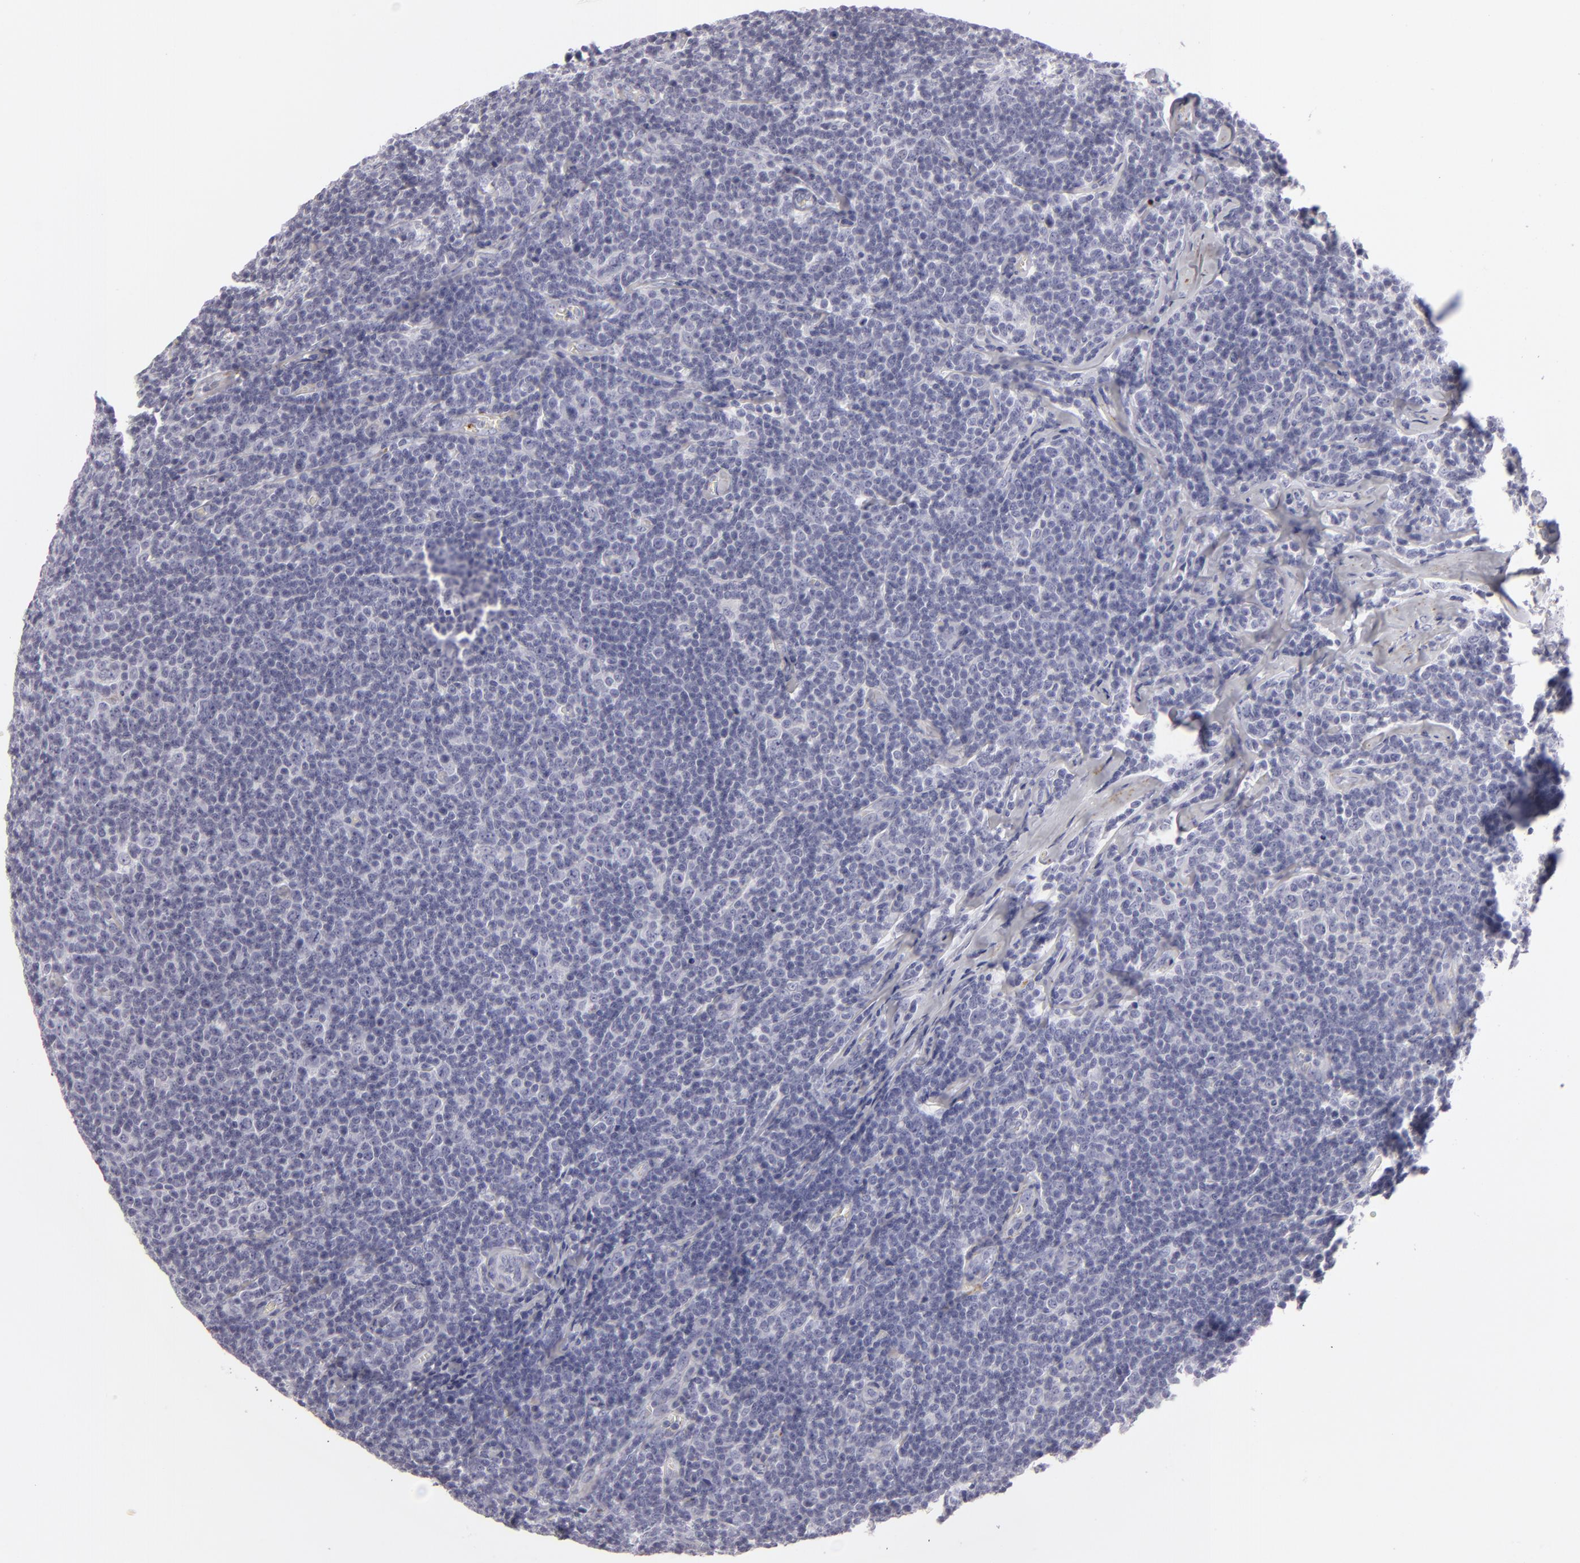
{"staining": {"intensity": "negative", "quantity": "none", "location": "none"}, "tissue": "lymphoma", "cell_type": "Tumor cells", "image_type": "cancer", "snomed": [{"axis": "morphology", "description": "Malignant lymphoma, non-Hodgkin's type, Low grade"}, {"axis": "topography", "description": "Lymph node"}], "caption": "Immunohistochemistry image of neoplastic tissue: human lymphoma stained with DAB (3,3'-diaminobenzidine) displays no significant protein expression in tumor cells. The staining is performed using DAB (3,3'-diaminobenzidine) brown chromogen with nuclei counter-stained in using hematoxylin.", "gene": "C9", "patient": {"sex": "male", "age": 74}}